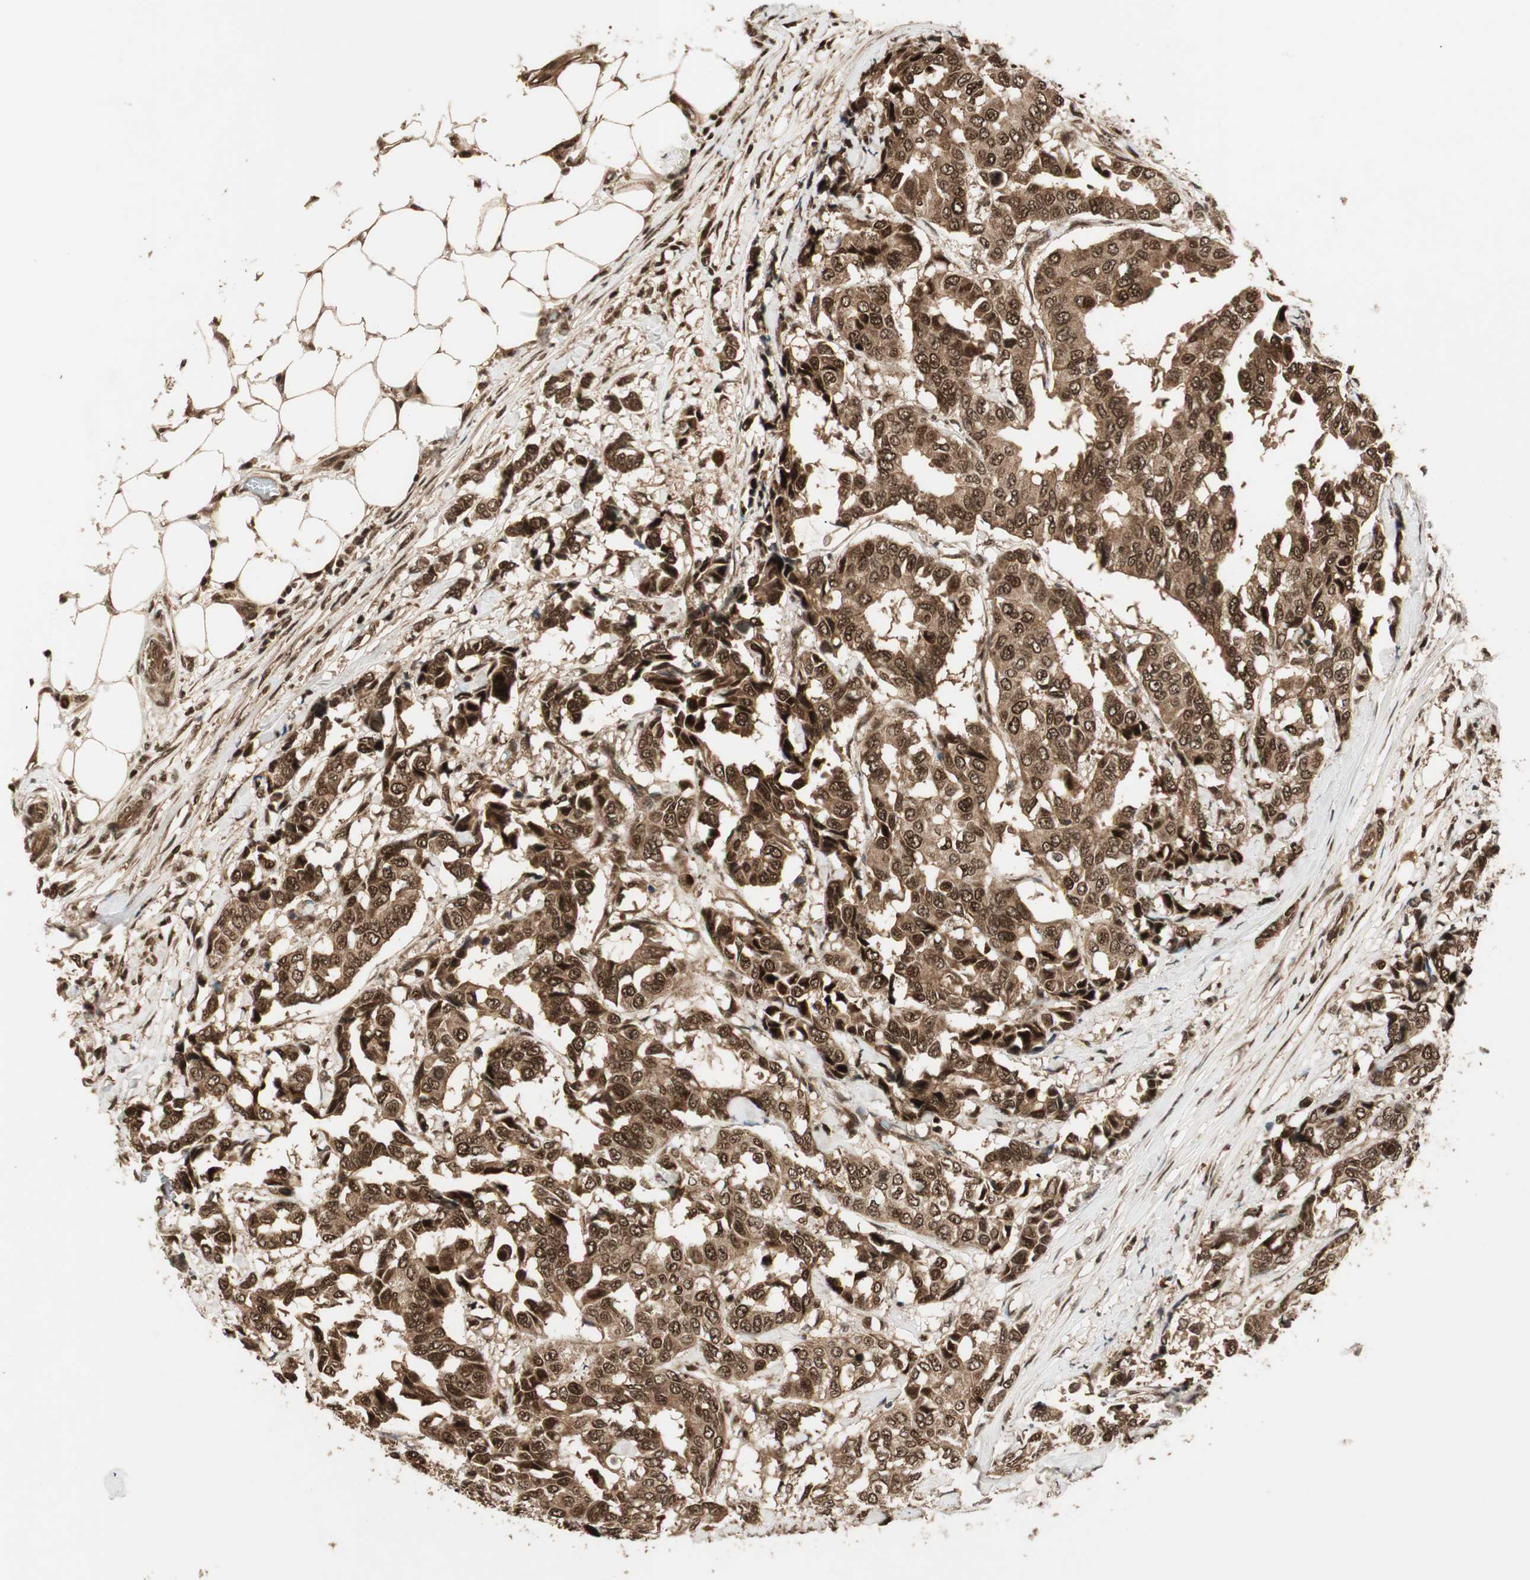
{"staining": {"intensity": "strong", "quantity": ">75%", "location": "cytoplasmic/membranous,nuclear"}, "tissue": "breast cancer", "cell_type": "Tumor cells", "image_type": "cancer", "snomed": [{"axis": "morphology", "description": "Duct carcinoma"}, {"axis": "topography", "description": "Breast"}], "caption": "Protein staining by immunohistochemistry displays strong cytoplasmic/membranous and nuclear expression in approximately >75% of tumor cells in breast cancer.", "gene": "RPA3", "patient": {"sex": "female", "age": 87}}